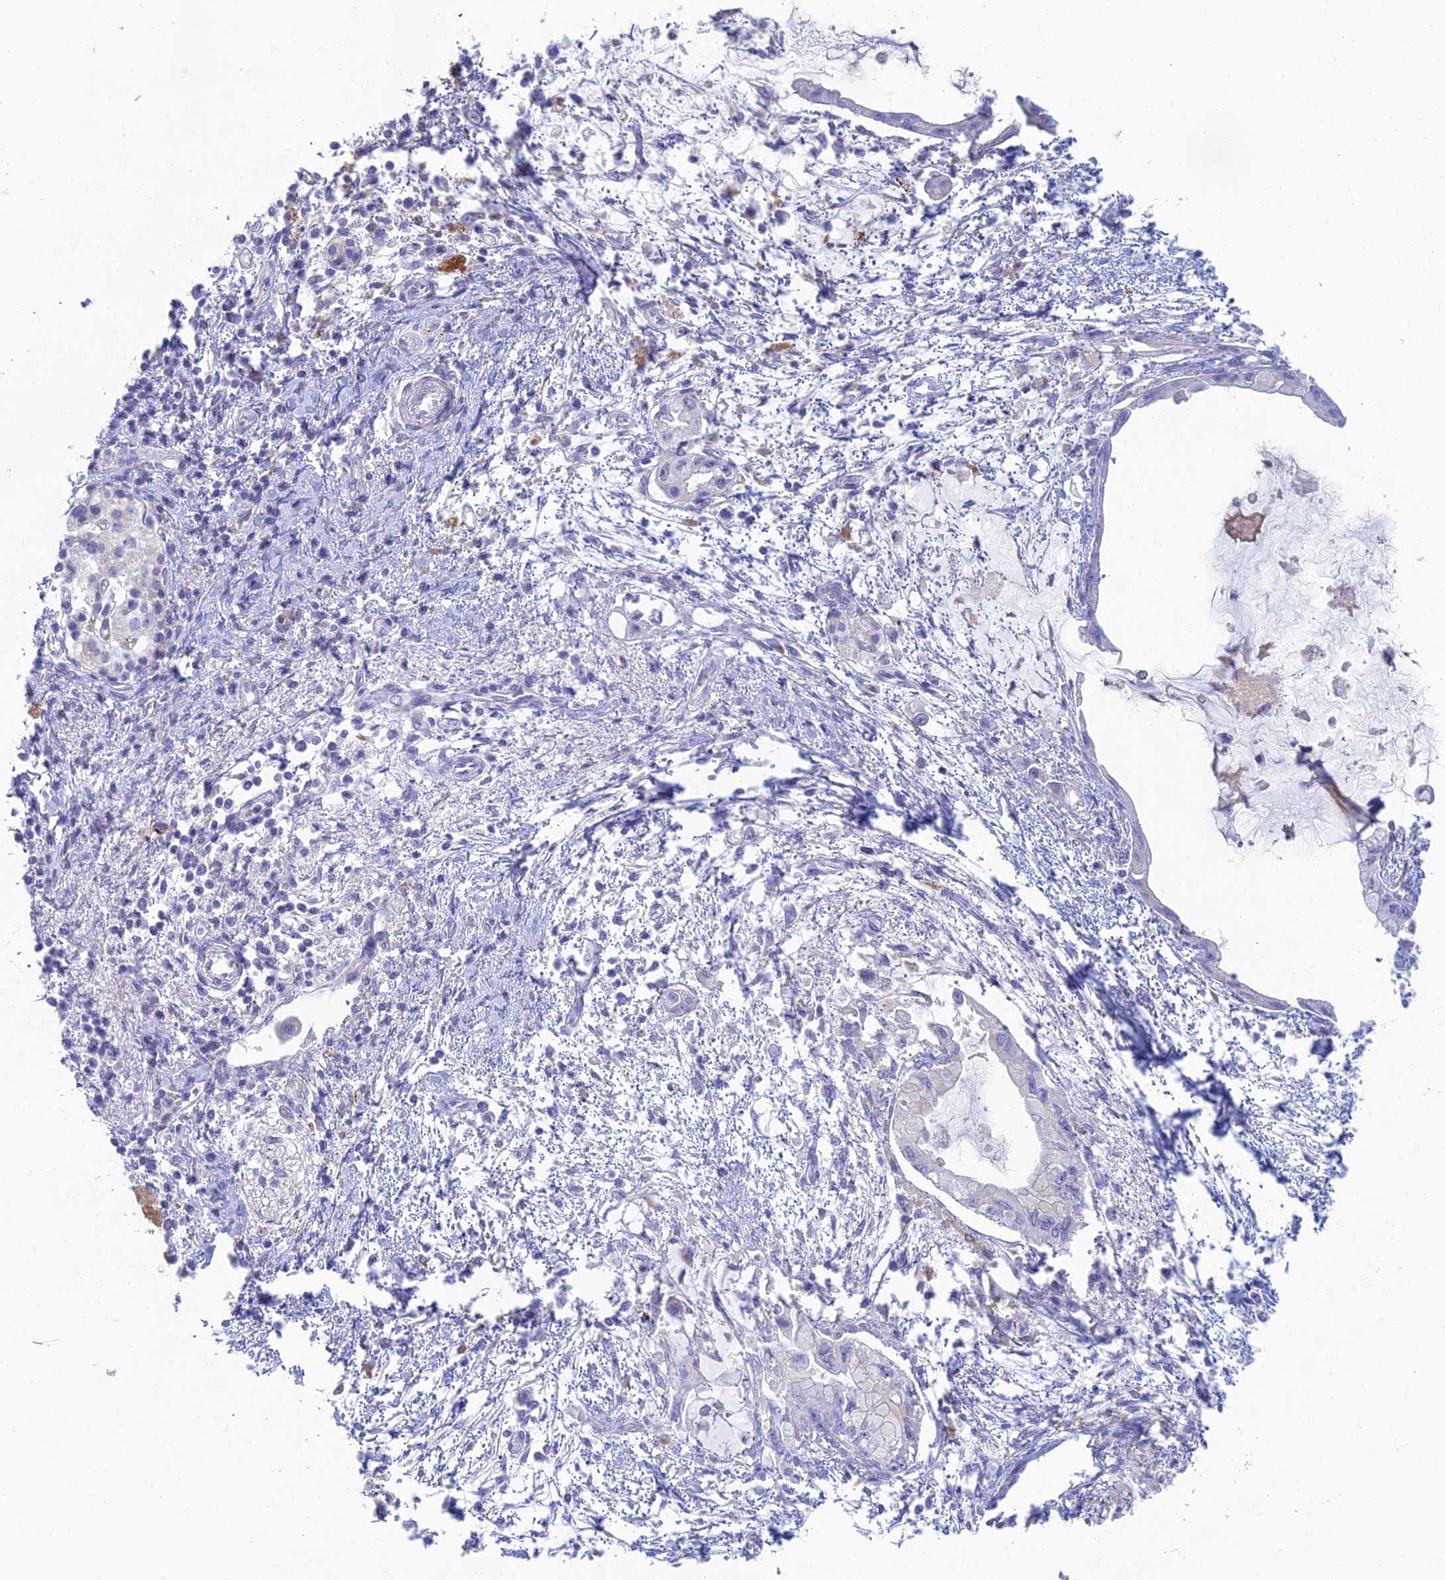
{"staining": {"intensity": "negative", "quantity": "none", "location": "none"}, "tissue": "pancreatic cancer", "cell_type": "Tumor cells", "image_type": "cancer", "snomed": [{"axis": "morphology", "description": "Adenocarcinoma, NOS"}, {"axis": "topography", "description": "Pancreas"}], "caption": "Protein analysis of adenocarcinoma (pancreatic) reveals no significant expression in tumor cells.", "gene": "FERD3L", "patient": {"sex": "male", "age": 48}}